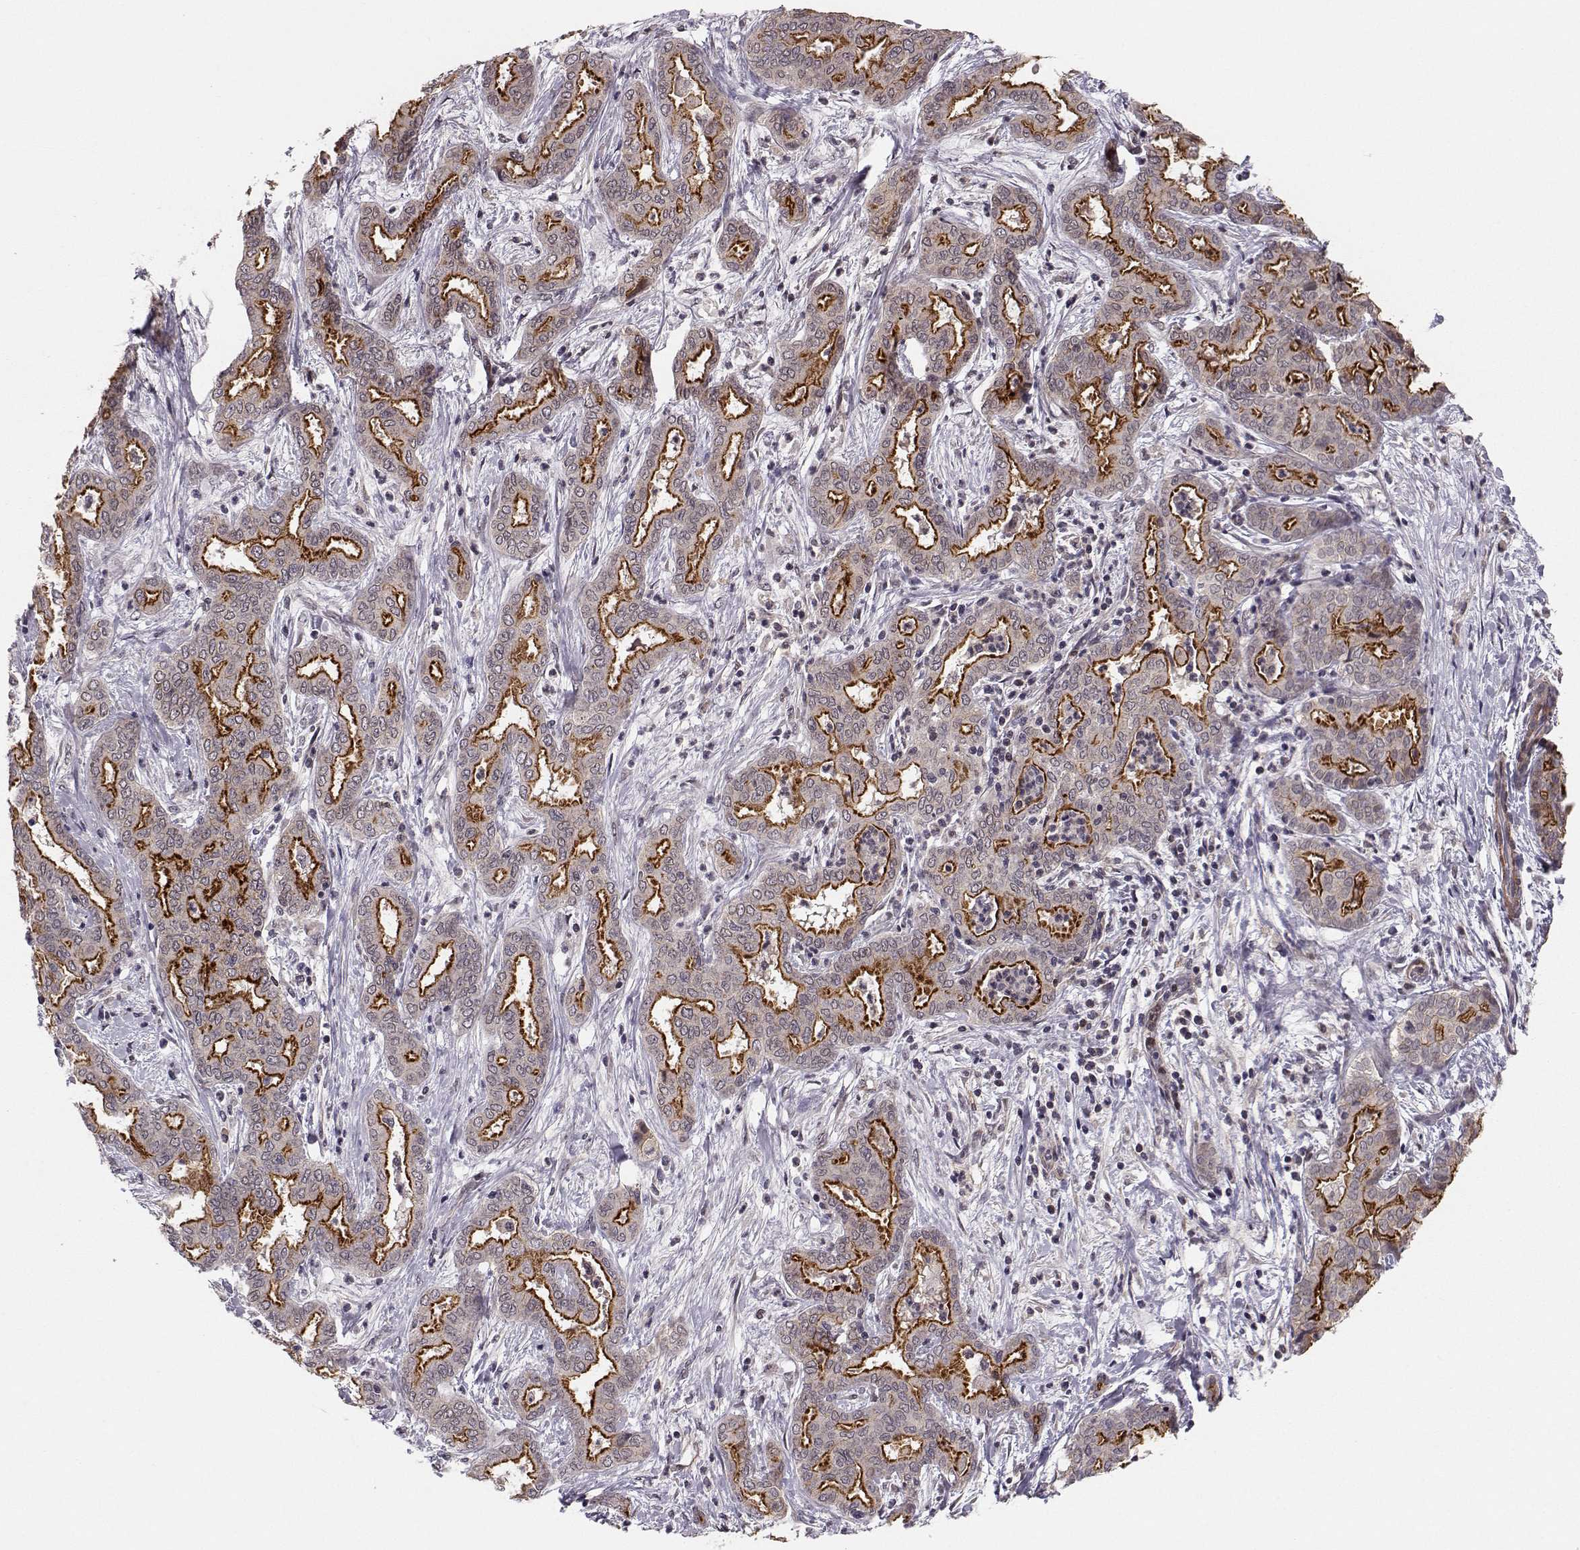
{"staining": {"intensity": "moderate", "quantity": "25%-75%", "location": "cytoplasmic/membranous"}, "tissue": "liver cancer", "cell_type": "Tumor cells", "image_type": "cancer", "snomed": [{"axis": "morphology", "description": "Cholangiocarcinoma"}, {"axis": "topography", "description": "Liver"}], "caption": "Immunohistochemical staining of liver cancer shows medium levels of moderate cytoplasmic/membranous protein expression in about 25%-75% of tumor cells.", "gene": "PLEKHG3", "patient": {"sex": "female", "age": 64}}